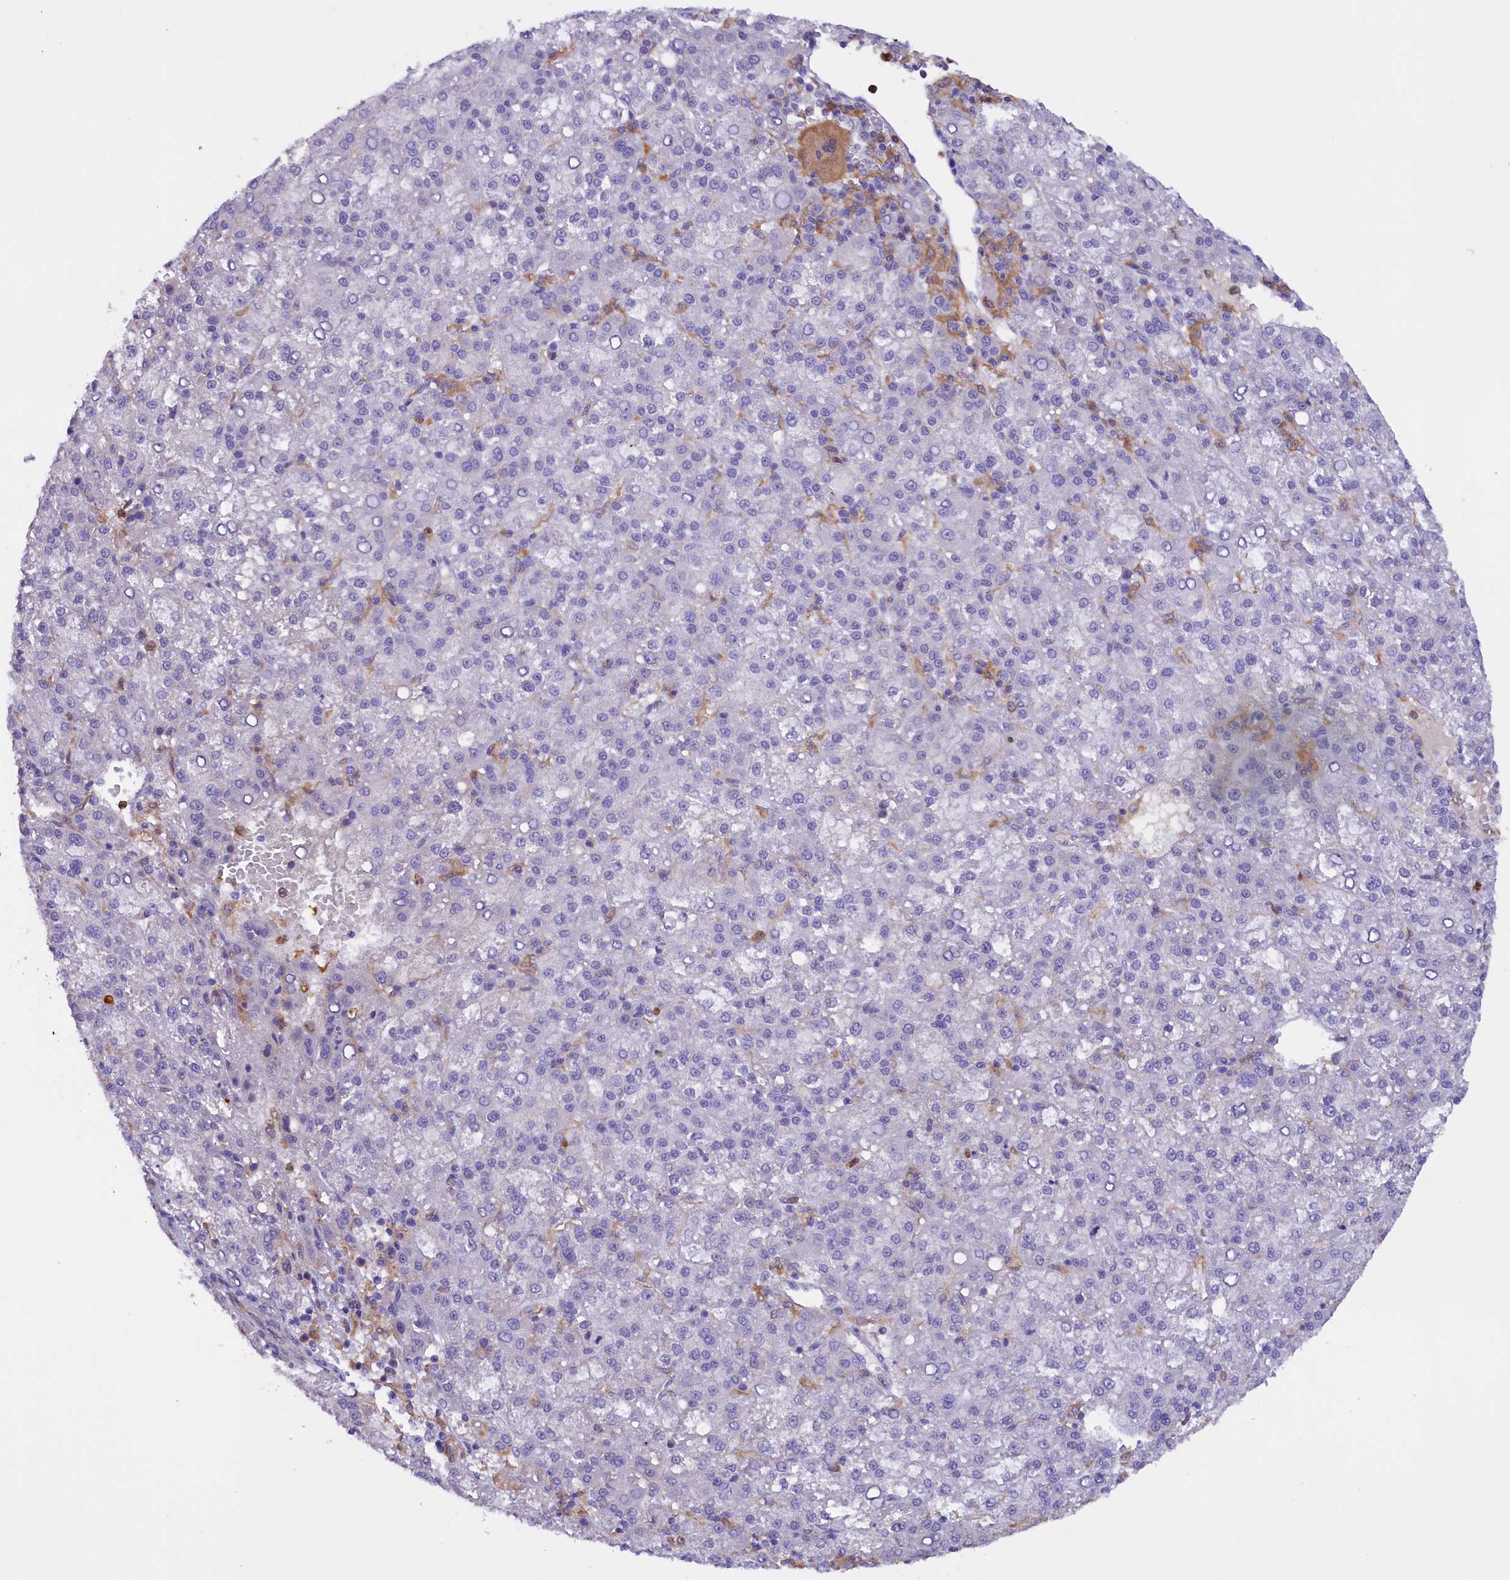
{"staining": {"intensity": "negative", "quantity": "none", "location": "none"}, "tissue": "liver cancer", "cell_type": "Tumor cells", "image_type": "cancer", "snomed": [{"axis": "morphology", "description": "Carcinoma, Hepatocellular, NOS"}, {"axis": "topography", "description": "Liver"}], "caption": "Immunohistochemical staining of human liver hepatocellular carcinoma shows no significant staining in tumor cells.", "gene": "FAM149B1", "patient": {"sex": "female", "age": 58}}